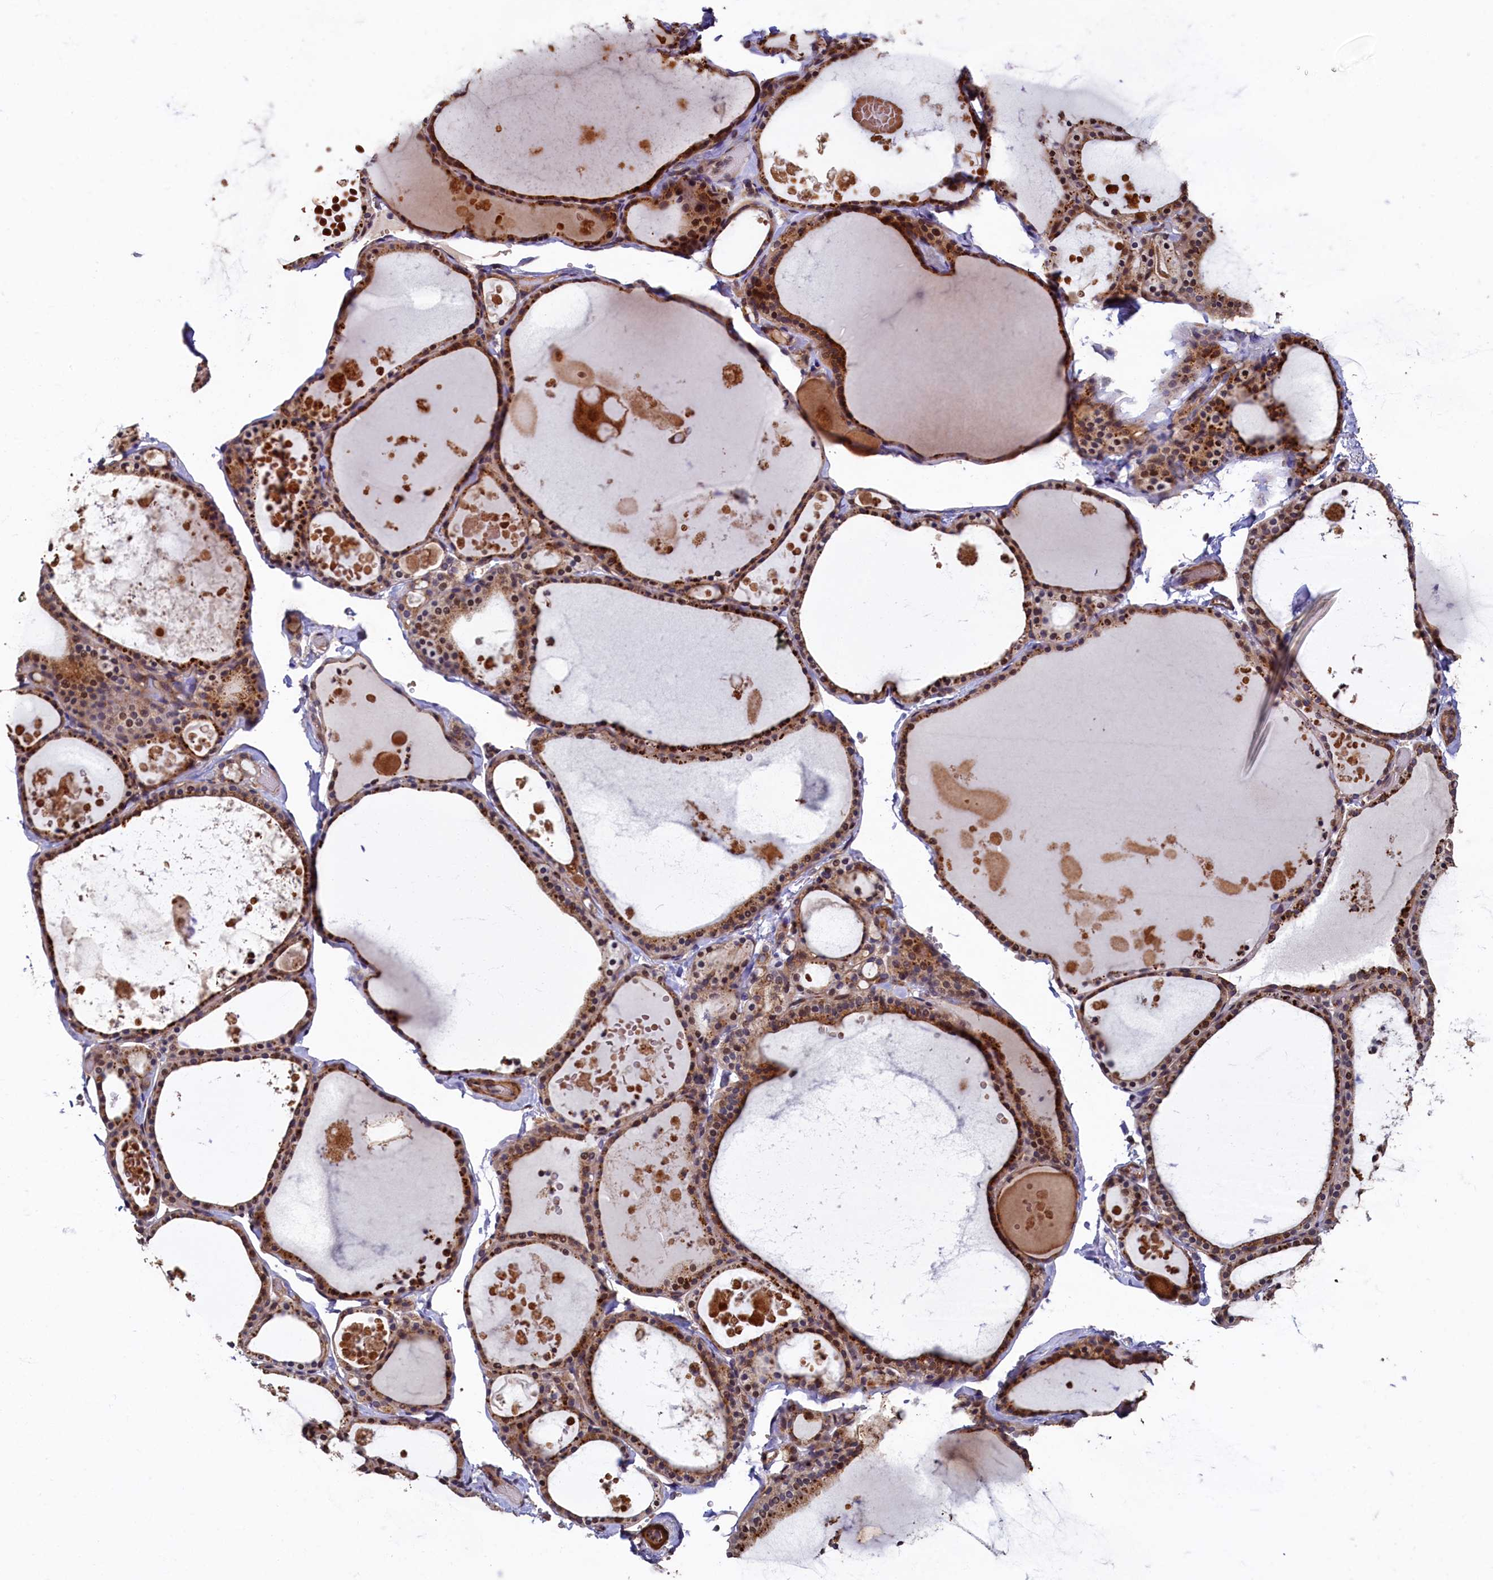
{"staining": {"intensity": "moderate", "quantity": ">75%", "location": "cytoplasmic/membranous"}, "tissue": "thyroid gland", "cell_type": "Glandular cells", "image_type": "normal", "snomed": [{"axis": "morphology", "description": "Normal tissue, NOS"}, {"axis": "topography", "description": "Thyroid gland"}], "caption": "About >75% of glandular cells in unremarkable thyroid gland show moderate cytoplasmic/membranous protein positivity as visualized by brown immunohistochemical staining.", "gene": "TMEM181", "patient": {"sex": "male", "age": 56}}